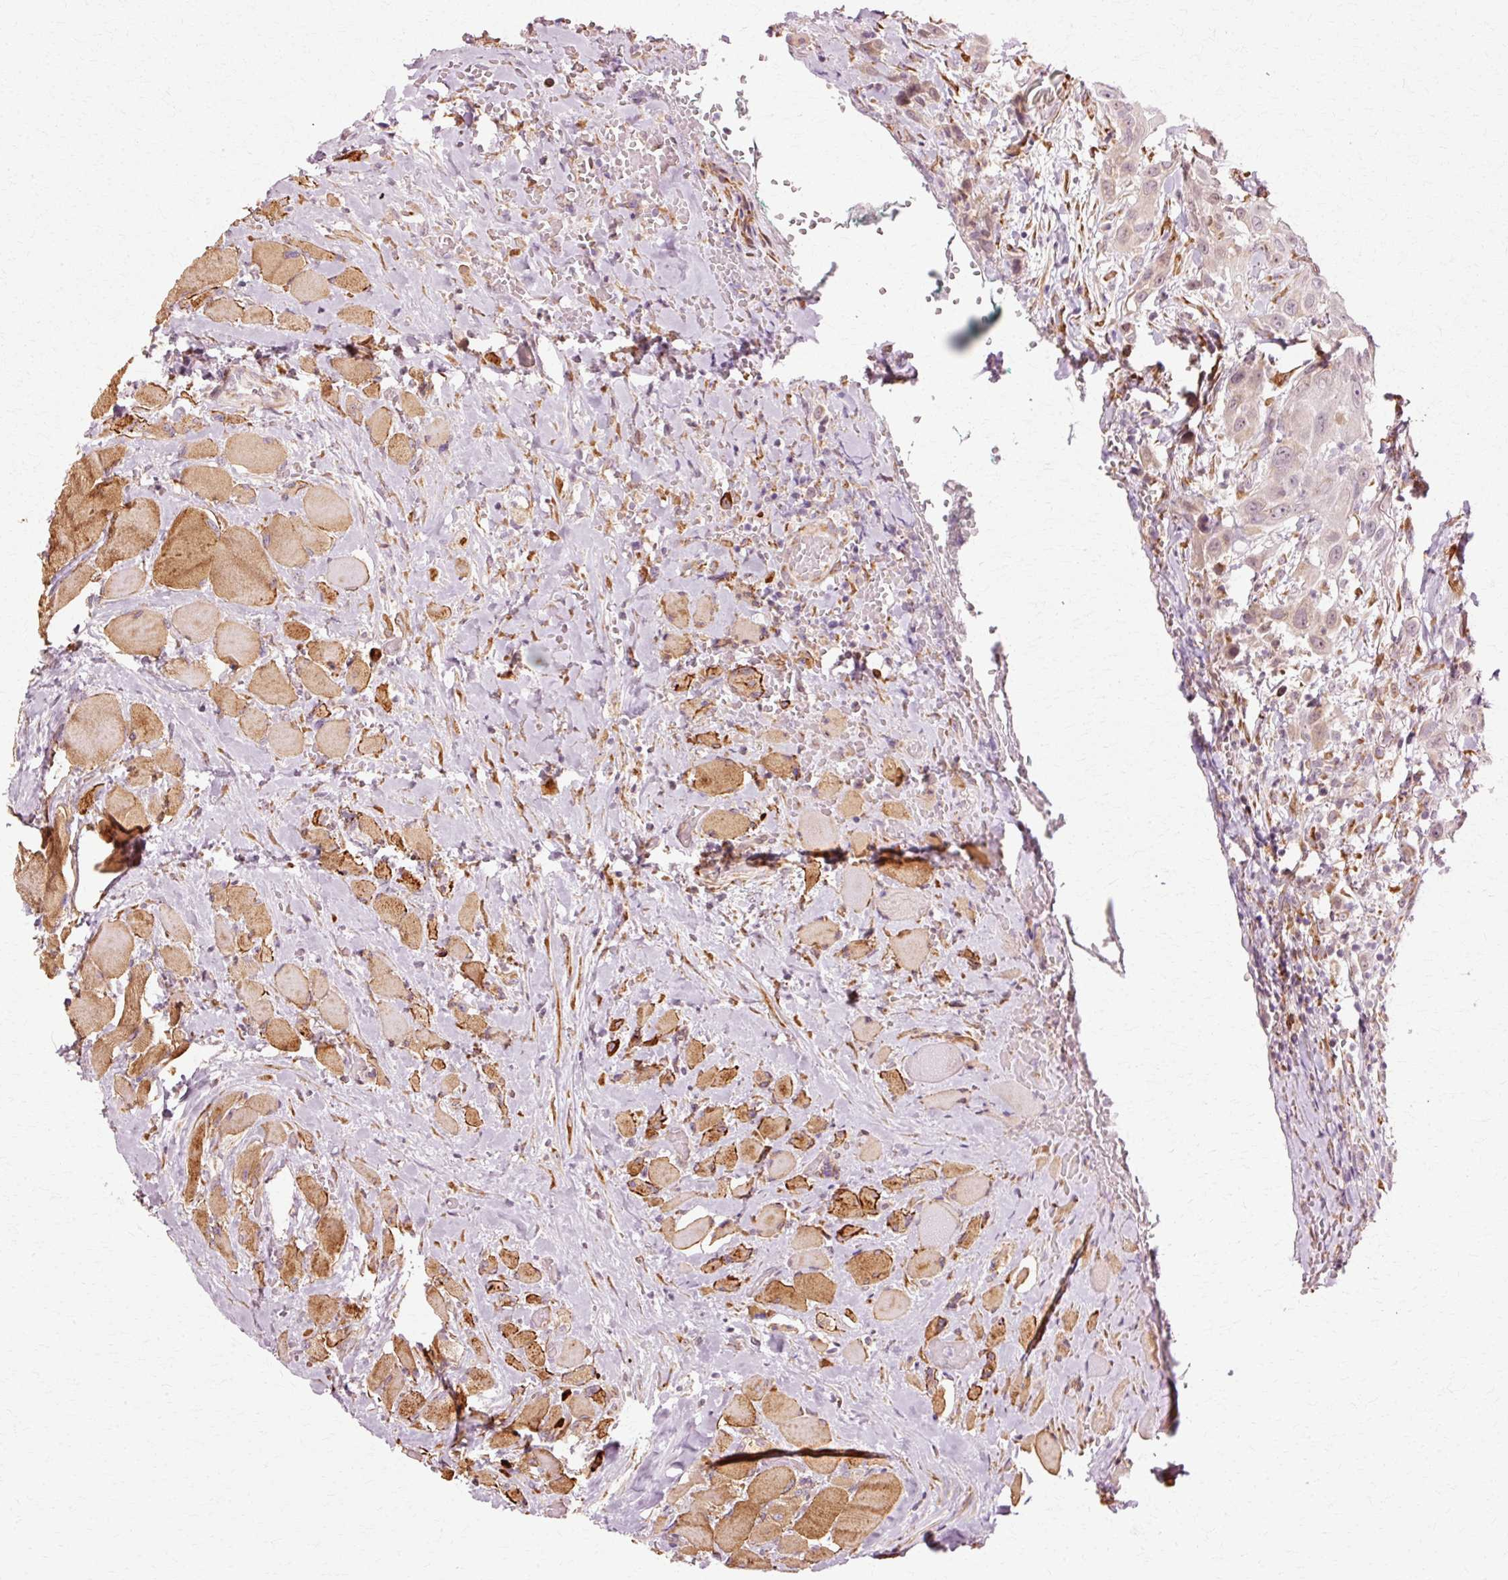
{"staining": {"intensity": "negative", "quantity": "none", "location": "none"}, "tissue": "head and neck cancer", "cell_type": "Tumor cells", "image_type": "cancer", "snomed": [{"axis": "morphology", "description": "Squamous cell carcinoma, NOS"}, {"axis": "topography", "description": "Head-Neck"}], "caption": "High power microscopy histopathology image of an immunohistochemistry histopathology image of head and neck cancer (squamous cell carcinoma), revealing no significant expression in tumor cells.", "gene": "RGPD5", "patient": {"sex": "male", "age": 81}}